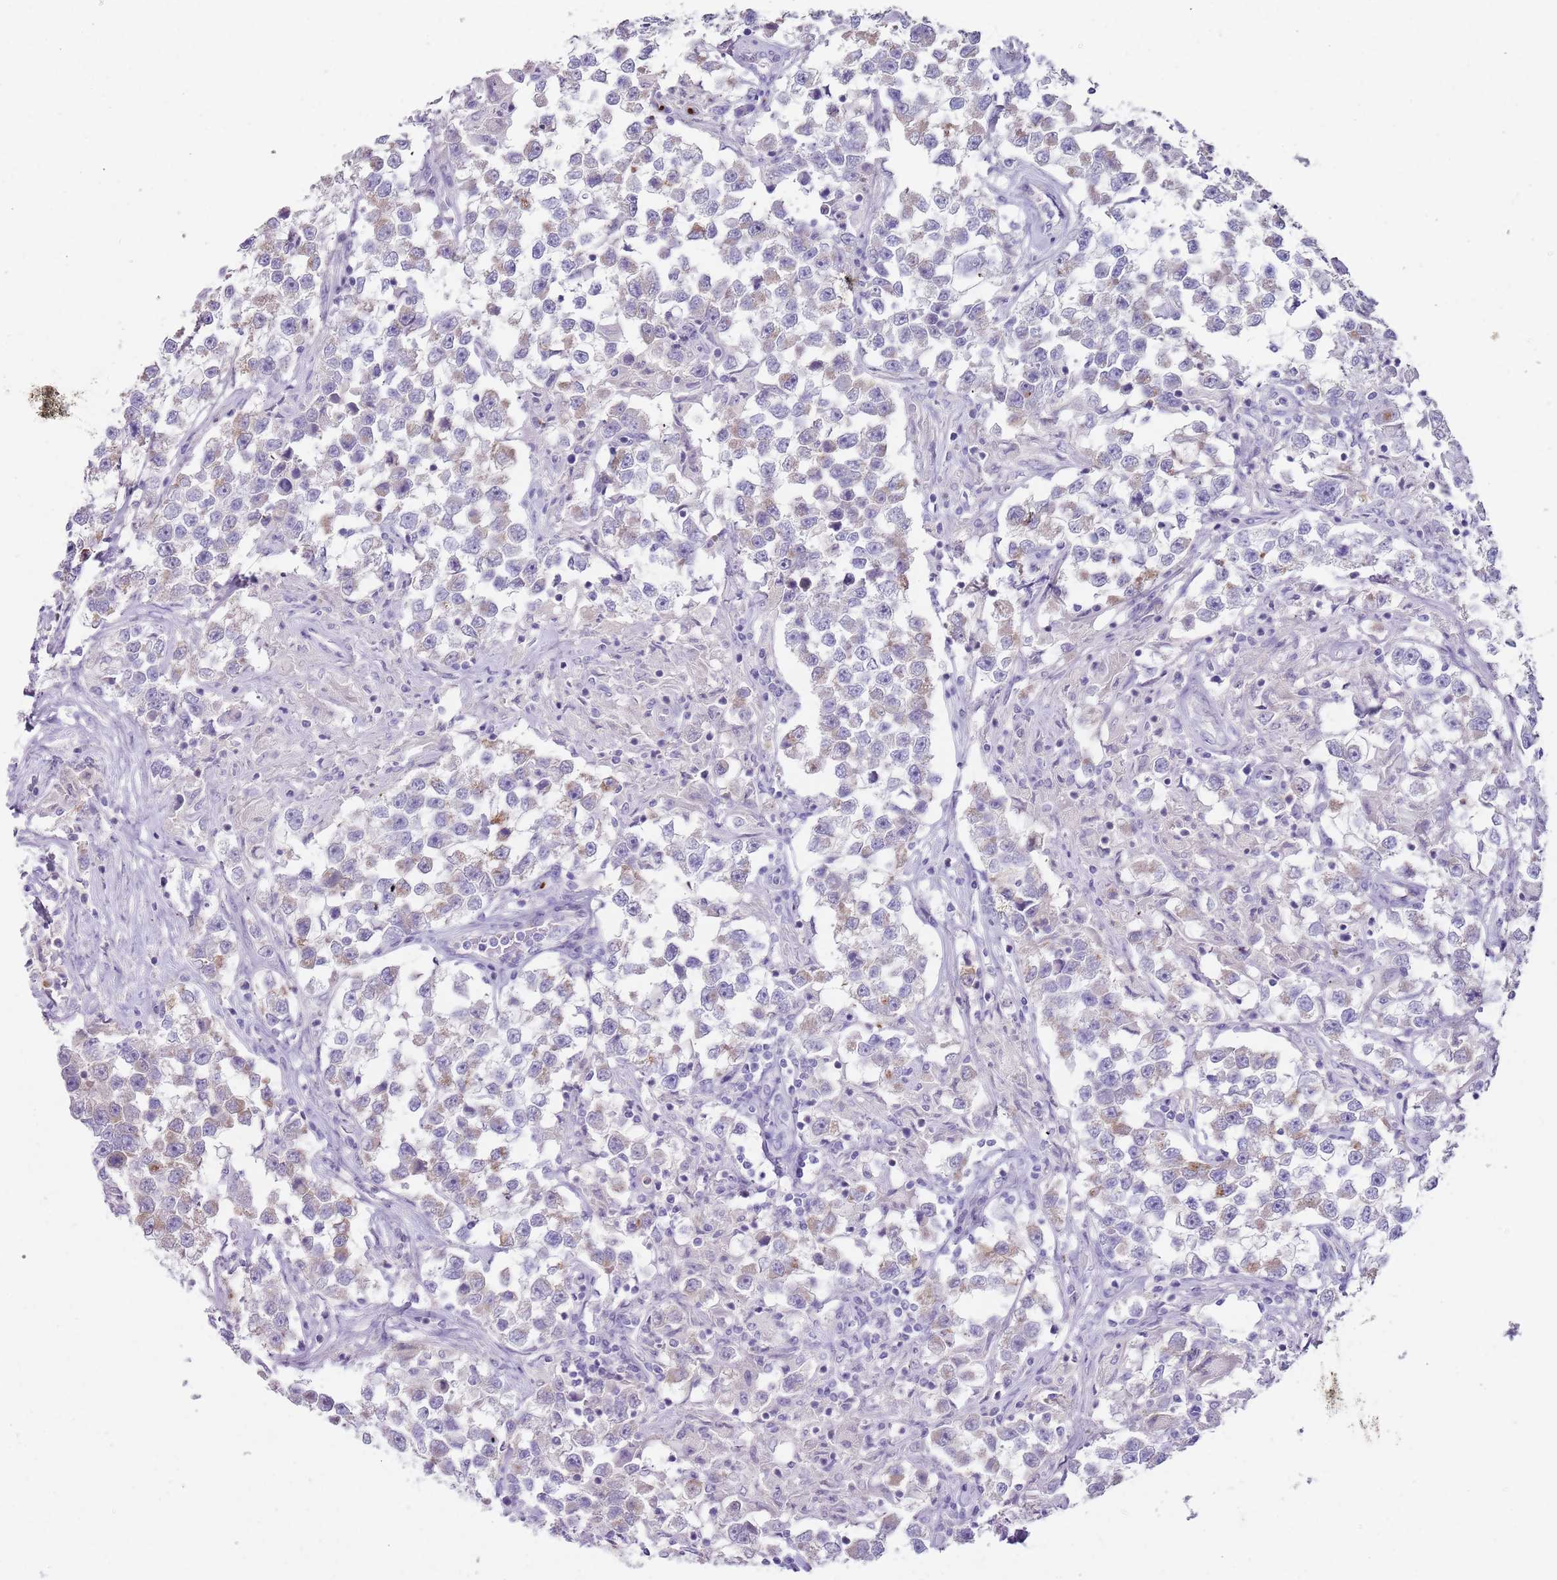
{"staining": {"intensity": "negative", "quantity": "none", "location": "none"}, "tissue": "testis cancer", "cell_type": "Tumor cells", "image_type": "cancer", "snomed": [{"axis": "morphology", "description": "Seminoma, NOS"}, {"axis": "topography", "description": "Testis"}], "caption": "A high-resolution histopathology image shows IHC staining of testis cancer (seminoma), which shows no significant staining in tumor cells. The staining is performed using DAB brown chromogen with nuclei counter-stained in using hematoxylin.", "gene": "C2CD3", "patient": {"sex": "male", "age": 46}}